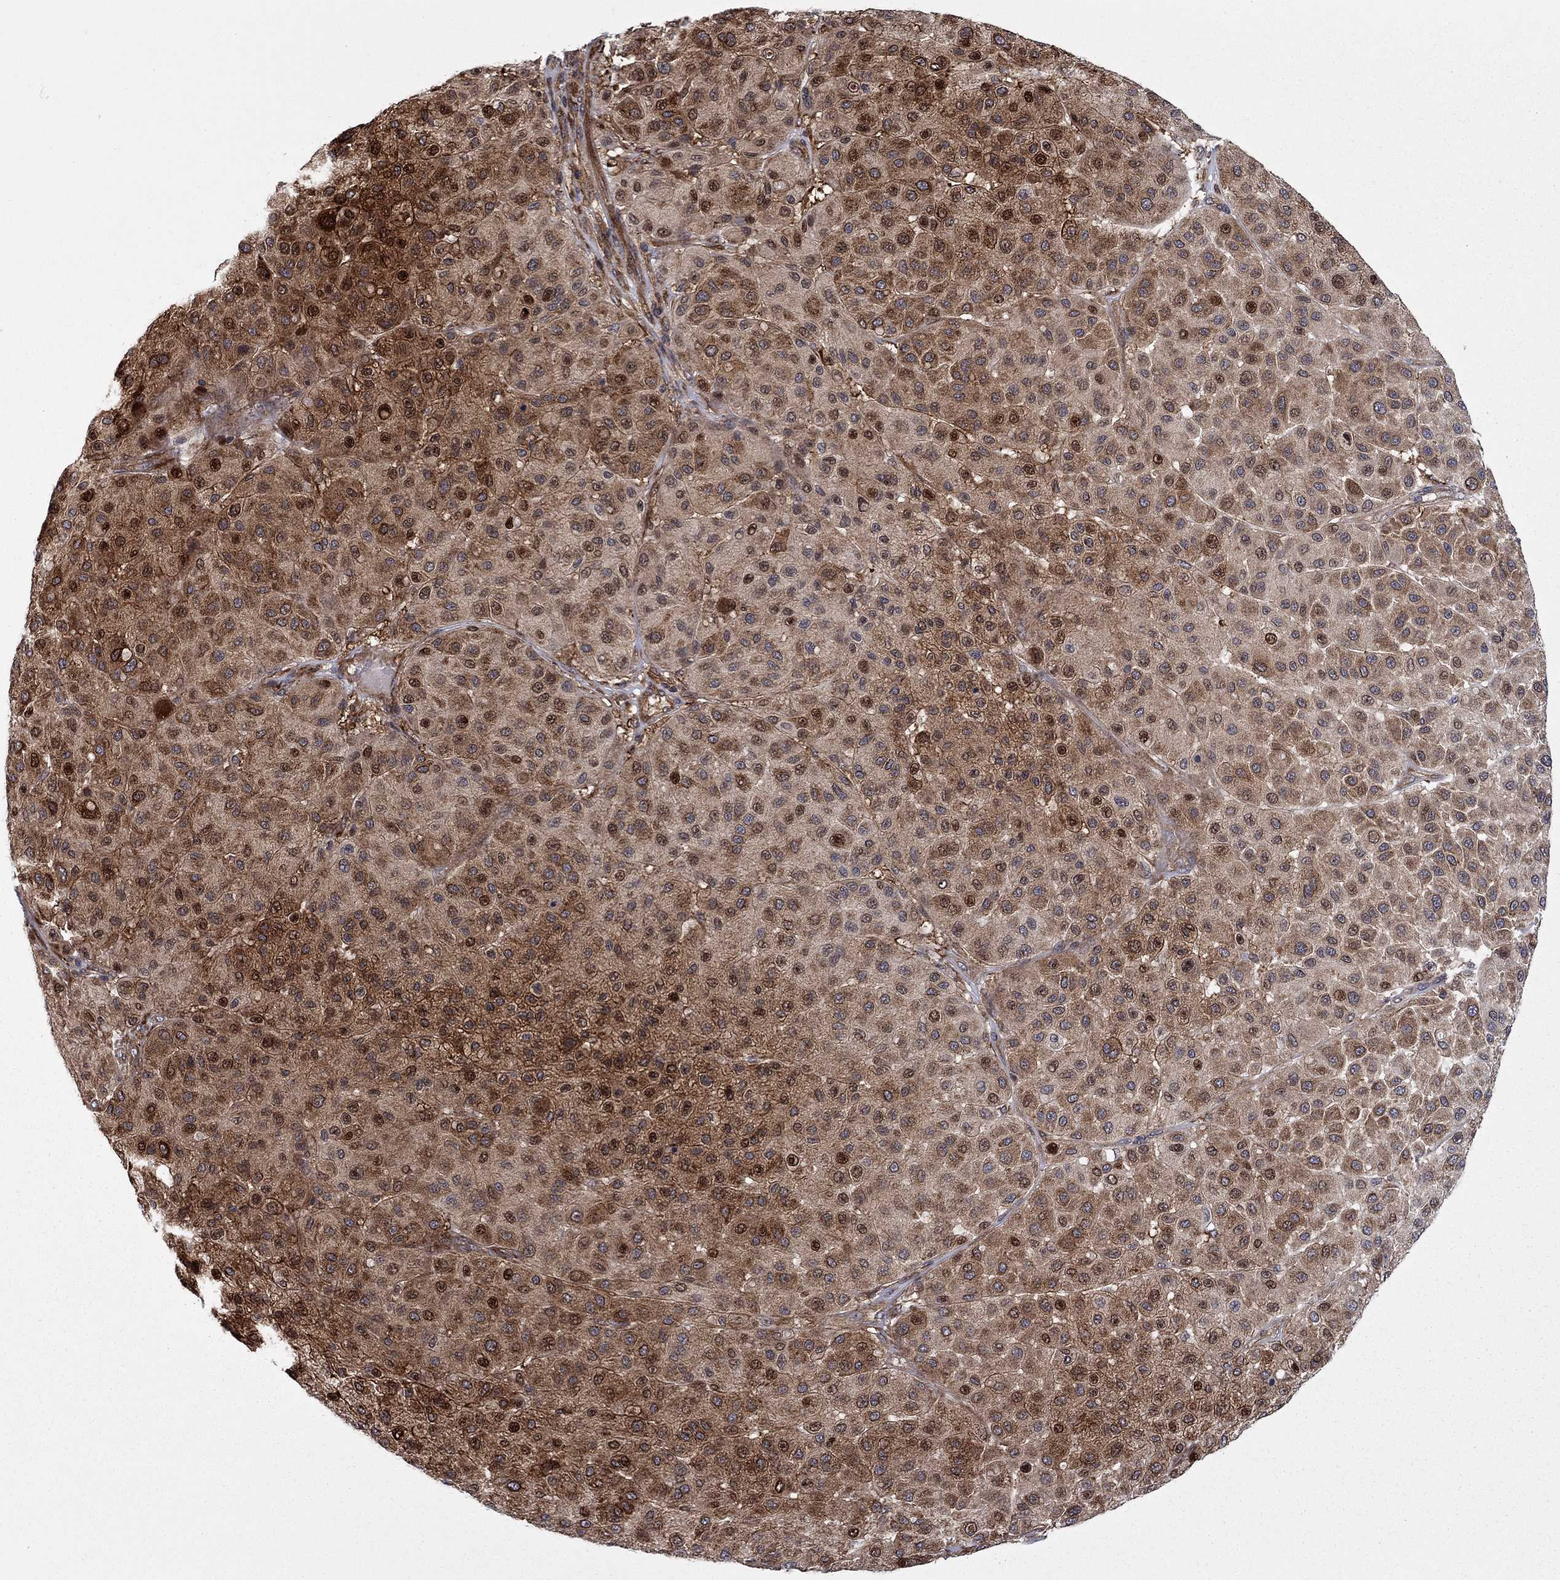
{"staining": {"intensity": "strong", "quantity": "25%-75%", "location": "cytoplasmic/membranous,nuclear"}, "tissue": "melanoma", "cell_type": "Tumor cells", "image_type": "cancer", "snomed": [{"axis": "morphology", "description": "Malignant melanoma, Metastatic site"}, {"axis": "topography", "description": "Smooth muscle"}], "caption": "A histopathology image of human melanoma stained for a protein reveals strong cytoplasmic/membranous and nuclear brown staining in tumor cells. (DAB (3,3'-diaminobenzidine) = brown stain, brightfield microscopy at high magnification).", "gene": "HDAC4", "patient": {"sex": "male", "age": 41}}